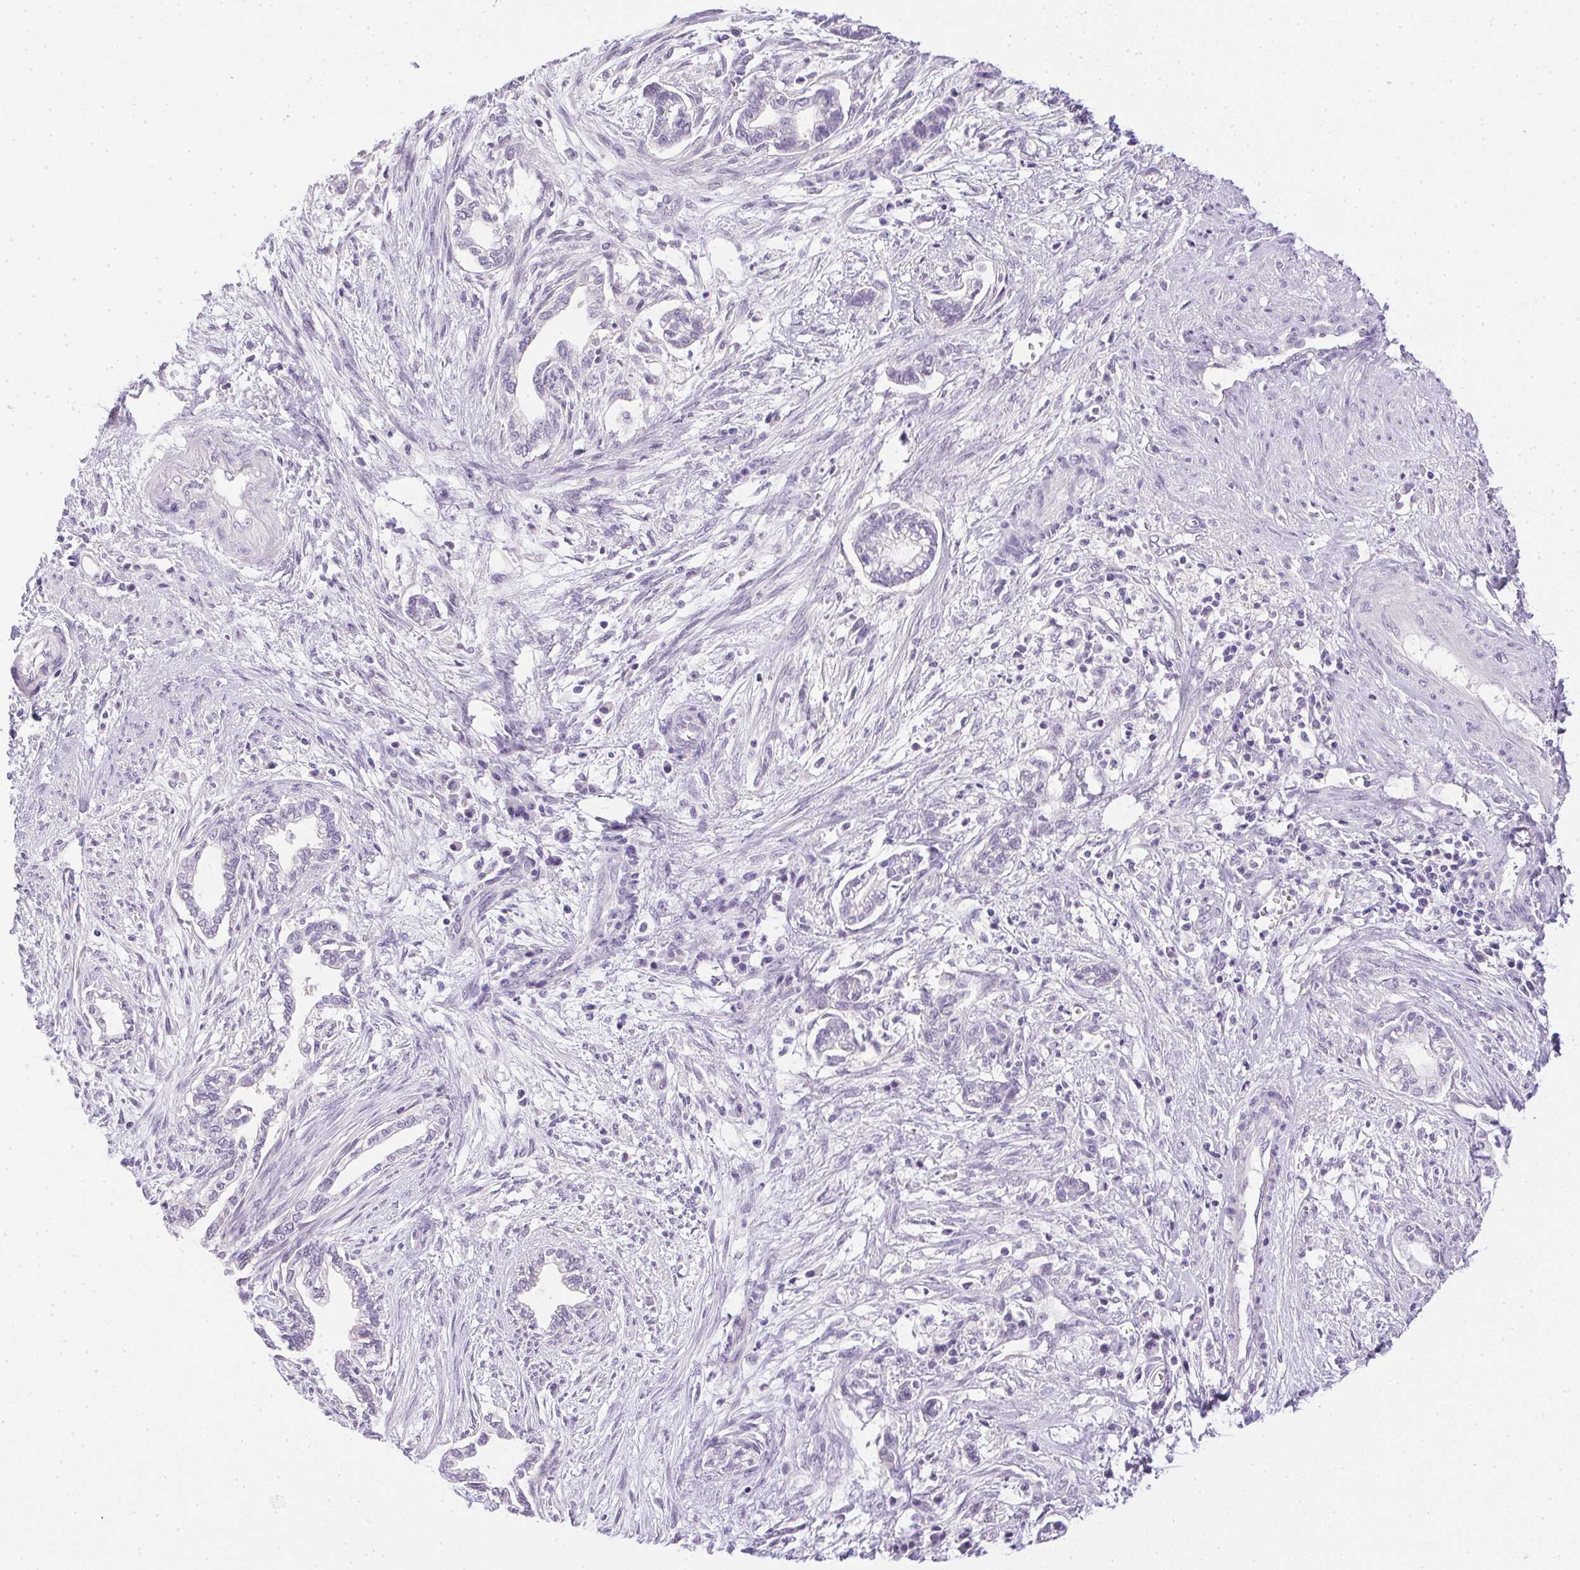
{"staining": {"intensity": "negative", "quantity": "none", "location": "none"}, "tissue": "cervical cancer", "cell_type": "Tumor cells", "image_type": "cancer", "snomed": [{"axis": "morphology", "description": "Adenocarcinoma, NOS"}, {"axis": "topography", "description": "Cervix"}], "caption": "The histopathology image shows no staining of tumor cells in cervical cancer. (DAB immunohistochemistry (IHC) with hematoxylin counter stain).", "gene": "PRL", "patient": {"sex": "female", "age": 62}}